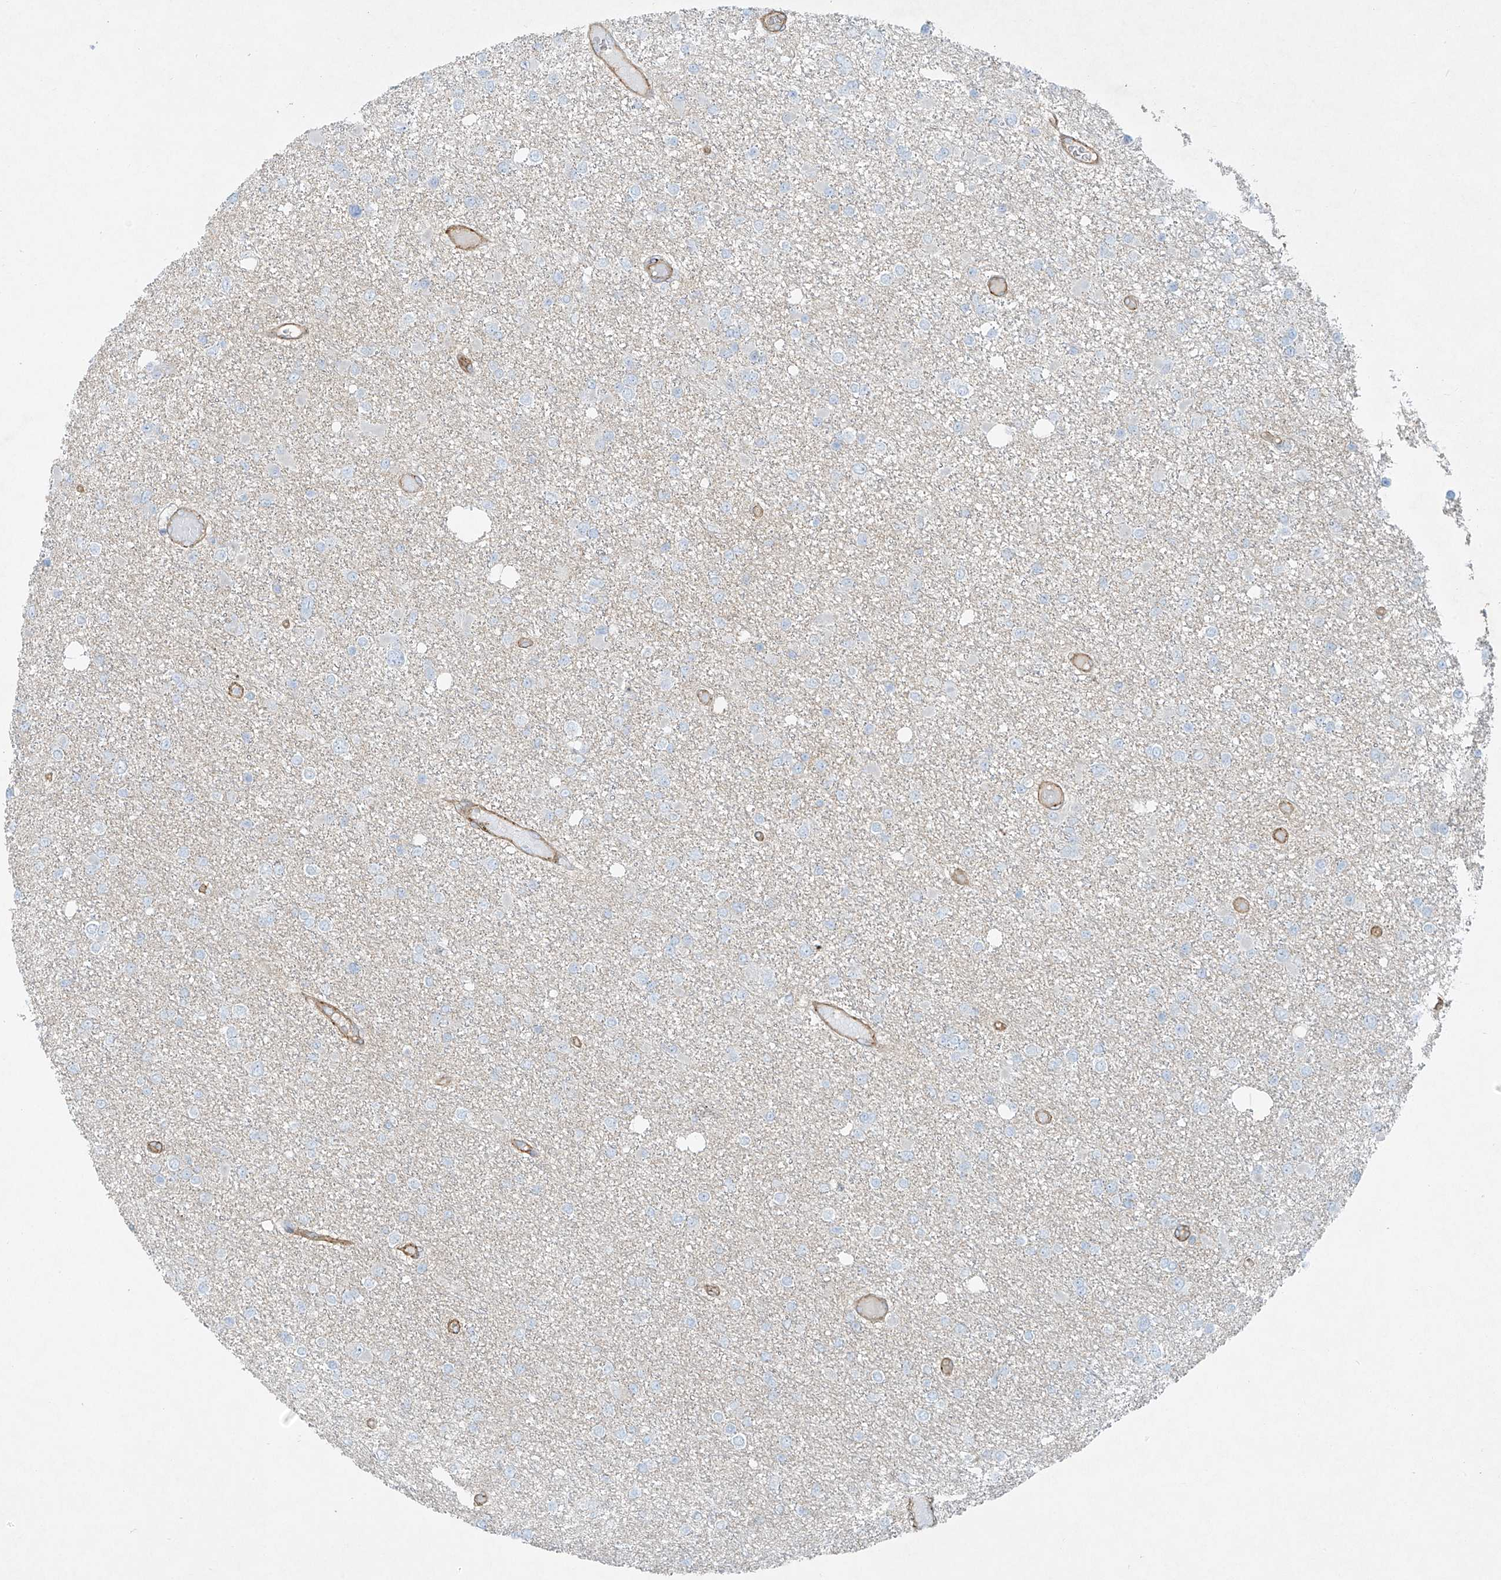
{"staining": {"intensity": "negative", "quantity": "none", "location": "none"}, "tissue": "glioma", "cell_type": "Tumor cells", "image_type": "cancer", "snomed": [{"axis": "morphology", "description": "Glioma, malignant, Low grade"}, {"axis": "topography", "description": "Brain"}], "caption": "DAB (3,3'-diaminobenzidine) immunohistochemical staining of human low-grade glioma (malignant) displays no significant expression in tumor cells.", "gene": "VAMP5", "patient": {"sex": "female", "age": 22}}